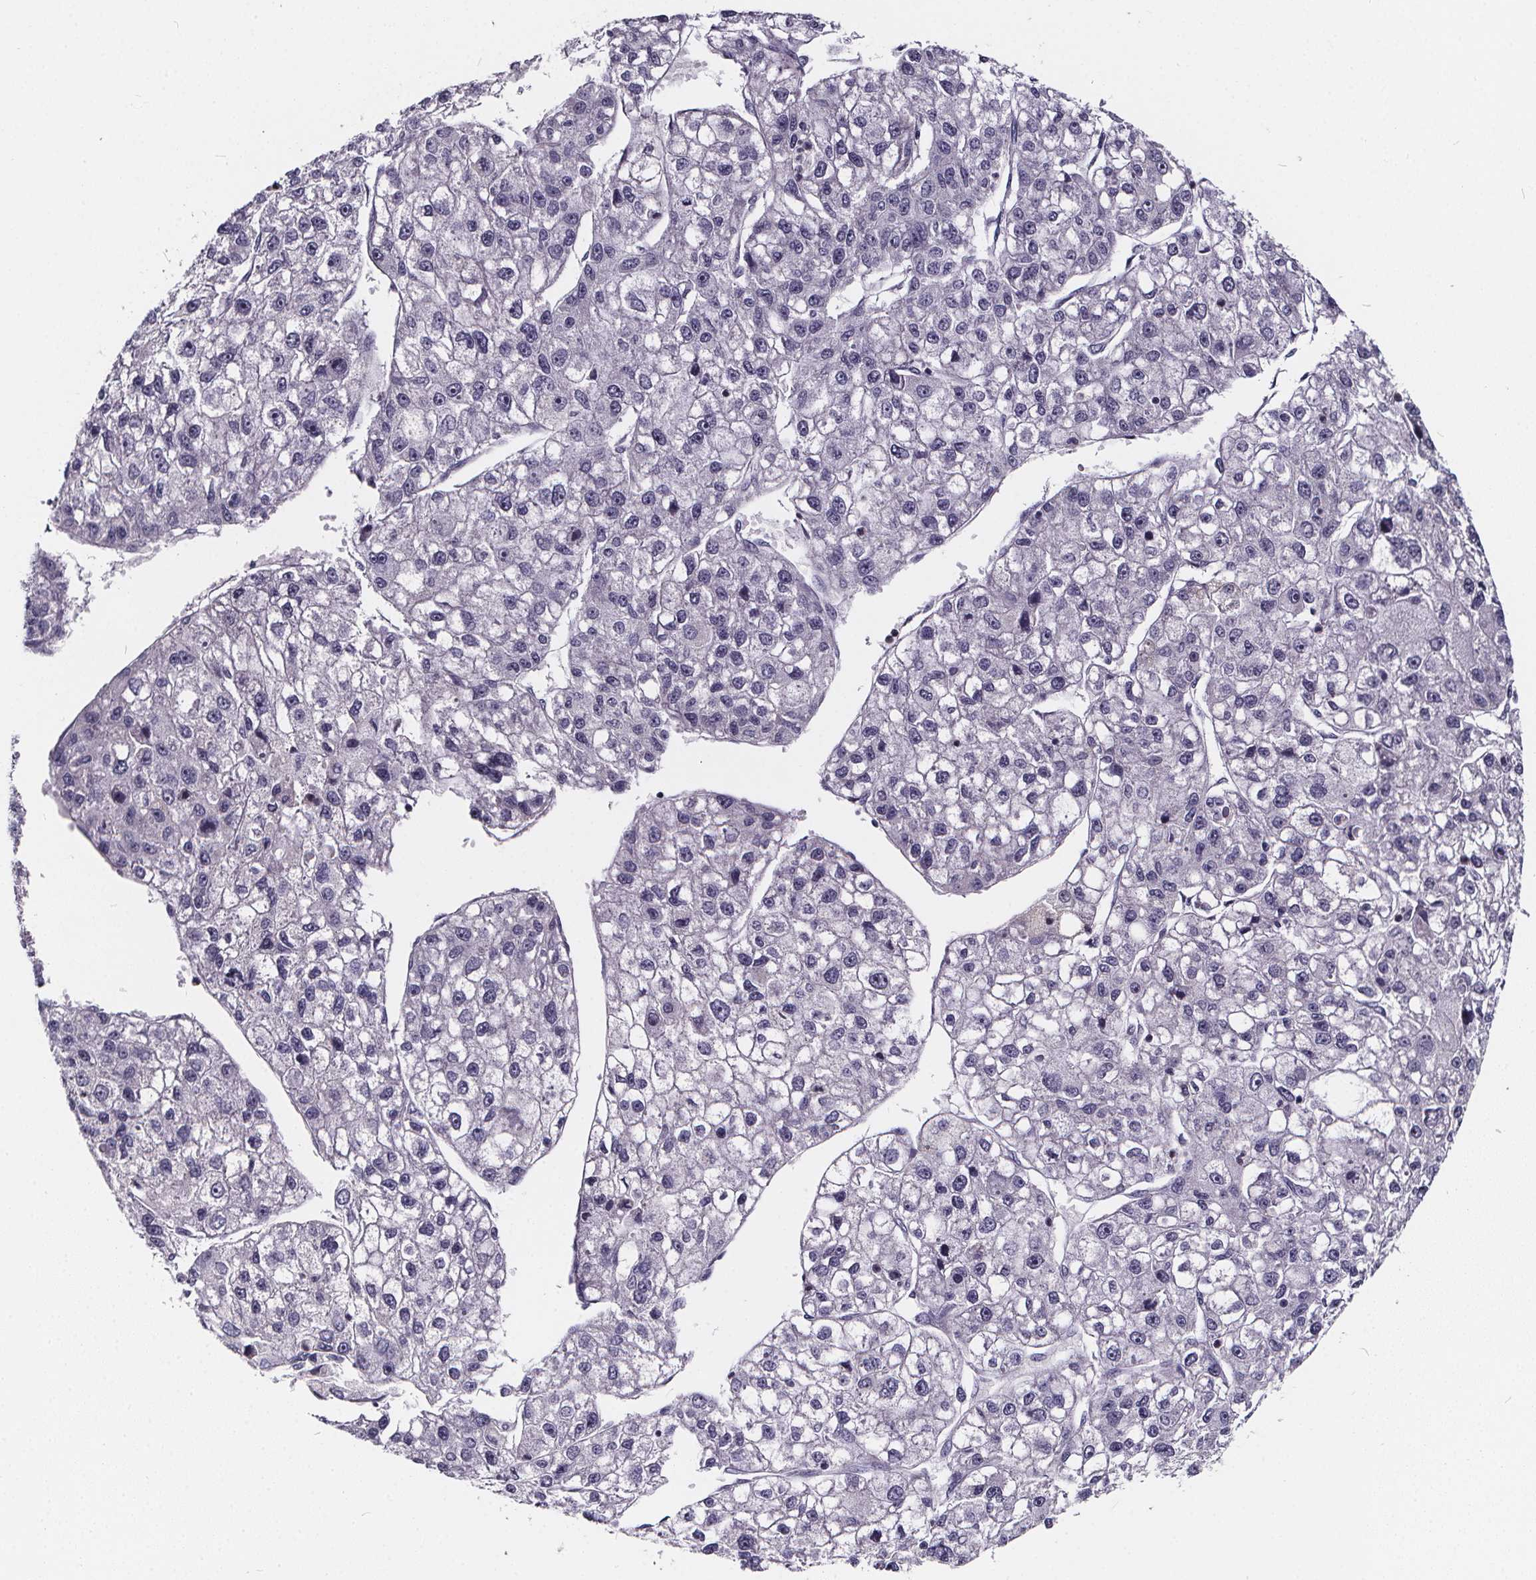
{"staining": {"intensity": "negative", "quantity": "none", "location": "none"}, "tissue": "liver cancer", "cell_type": "Tumor cells", "image_type": "cancer", "snomed": [{"axis": "morphology", "description": "Carcinoma, Hepatocellular, NOS"}, {"axis": "topography", "description": "Liver"}], "caption": "Immunohistochemistry (IHC) of liver cancer shows no expression in tumor cells.", "gene": "SPEF2", "patient": {"sex": "male", "age": 56}}